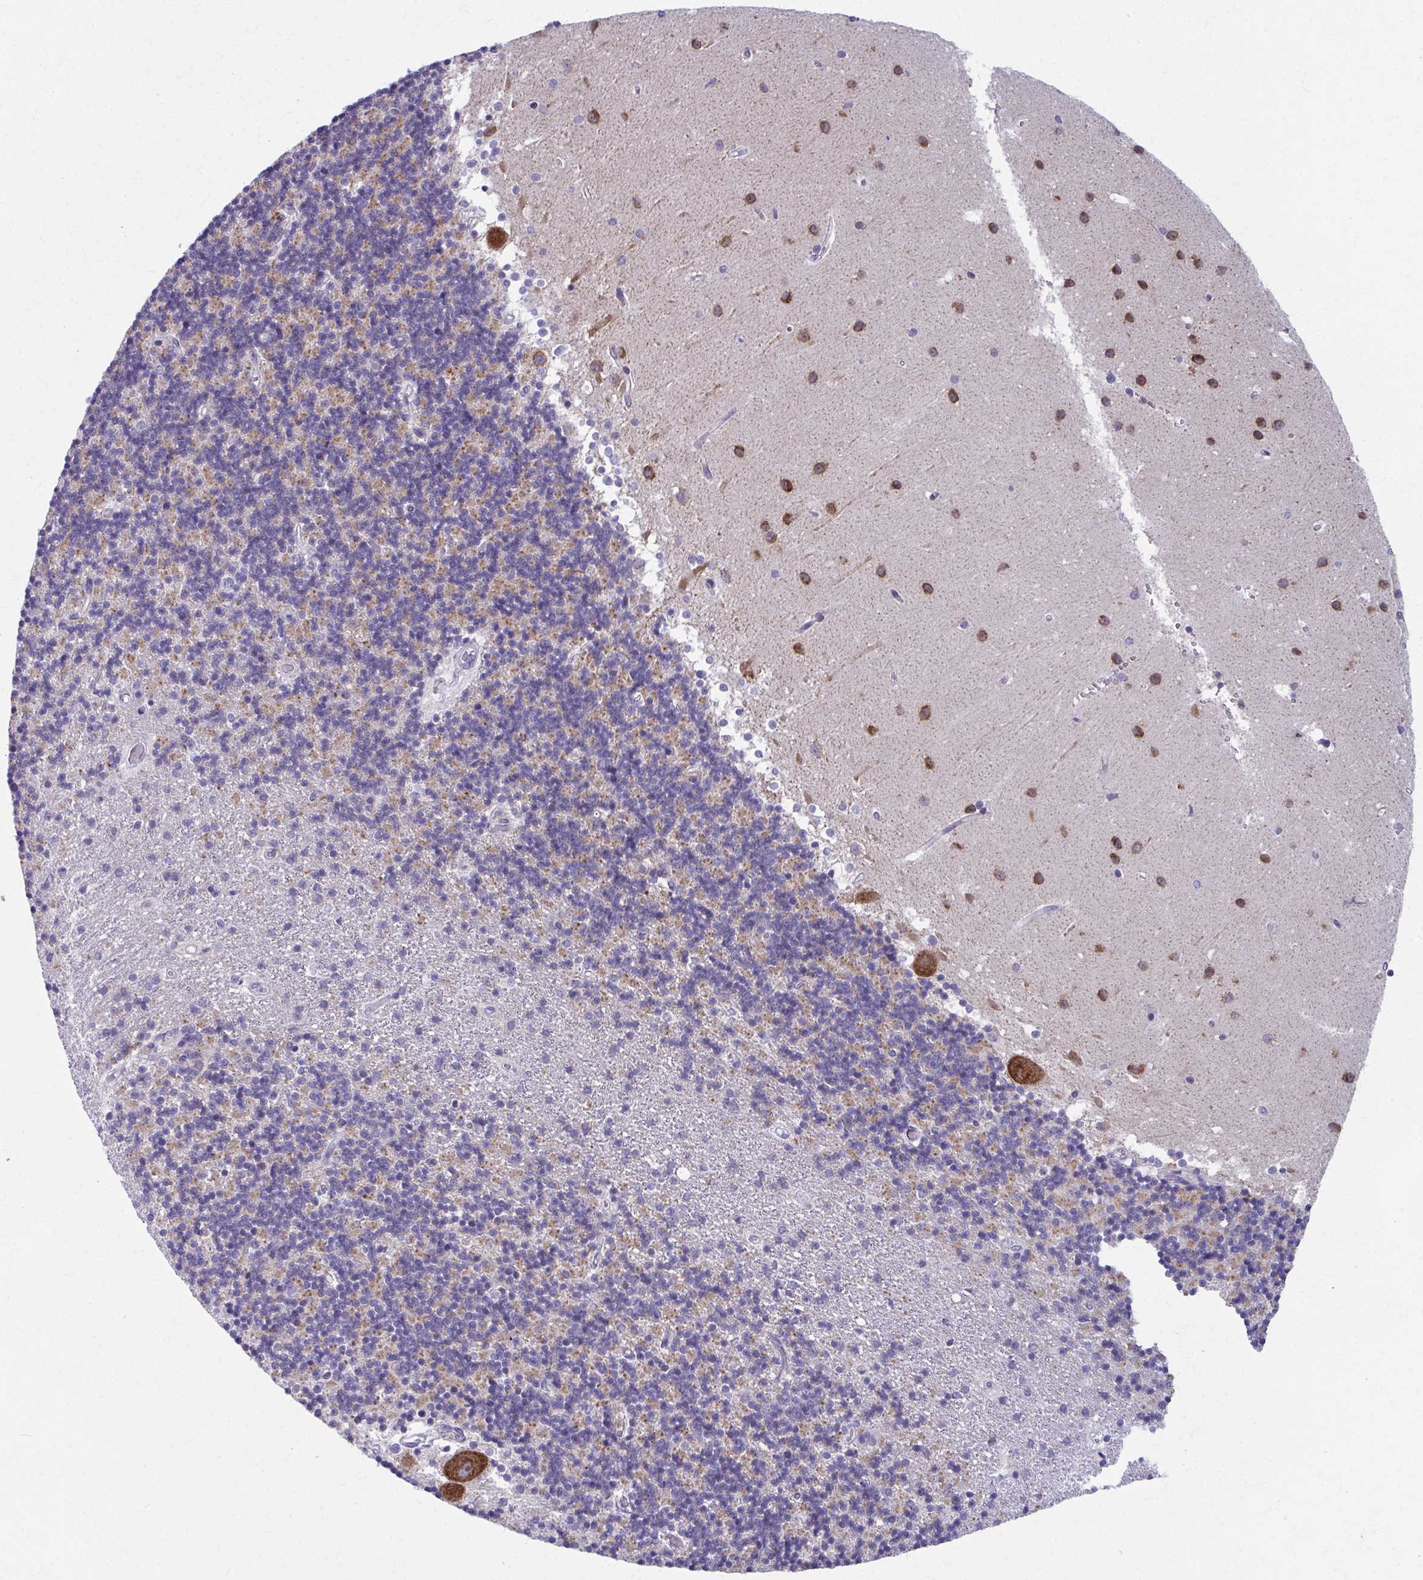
{"staining": {"intensity": "moderate", "quantity": "25%-75%", "location": "cytoplasmic/membranous"}, "tissue": "cerebellum", "cell_type": "Cells in granular layer", "image_type": "normal", "snomed": [{"axis": "morphology", "description": "Normal tissue, NOS"}, {"axis": "topography", "description": "Cerebellum"}], "caption": "IHC of unremarkable cerebellum shows medium levels of moderate cytoplasmic/membranous positivity in approximately 25%-75% of cells in granular layer. (brown staining indicates protein expression, while blue staining denotes nuclei).", "gene": "SPATS2L", "patient": {"sex": "male", "age": 54}}